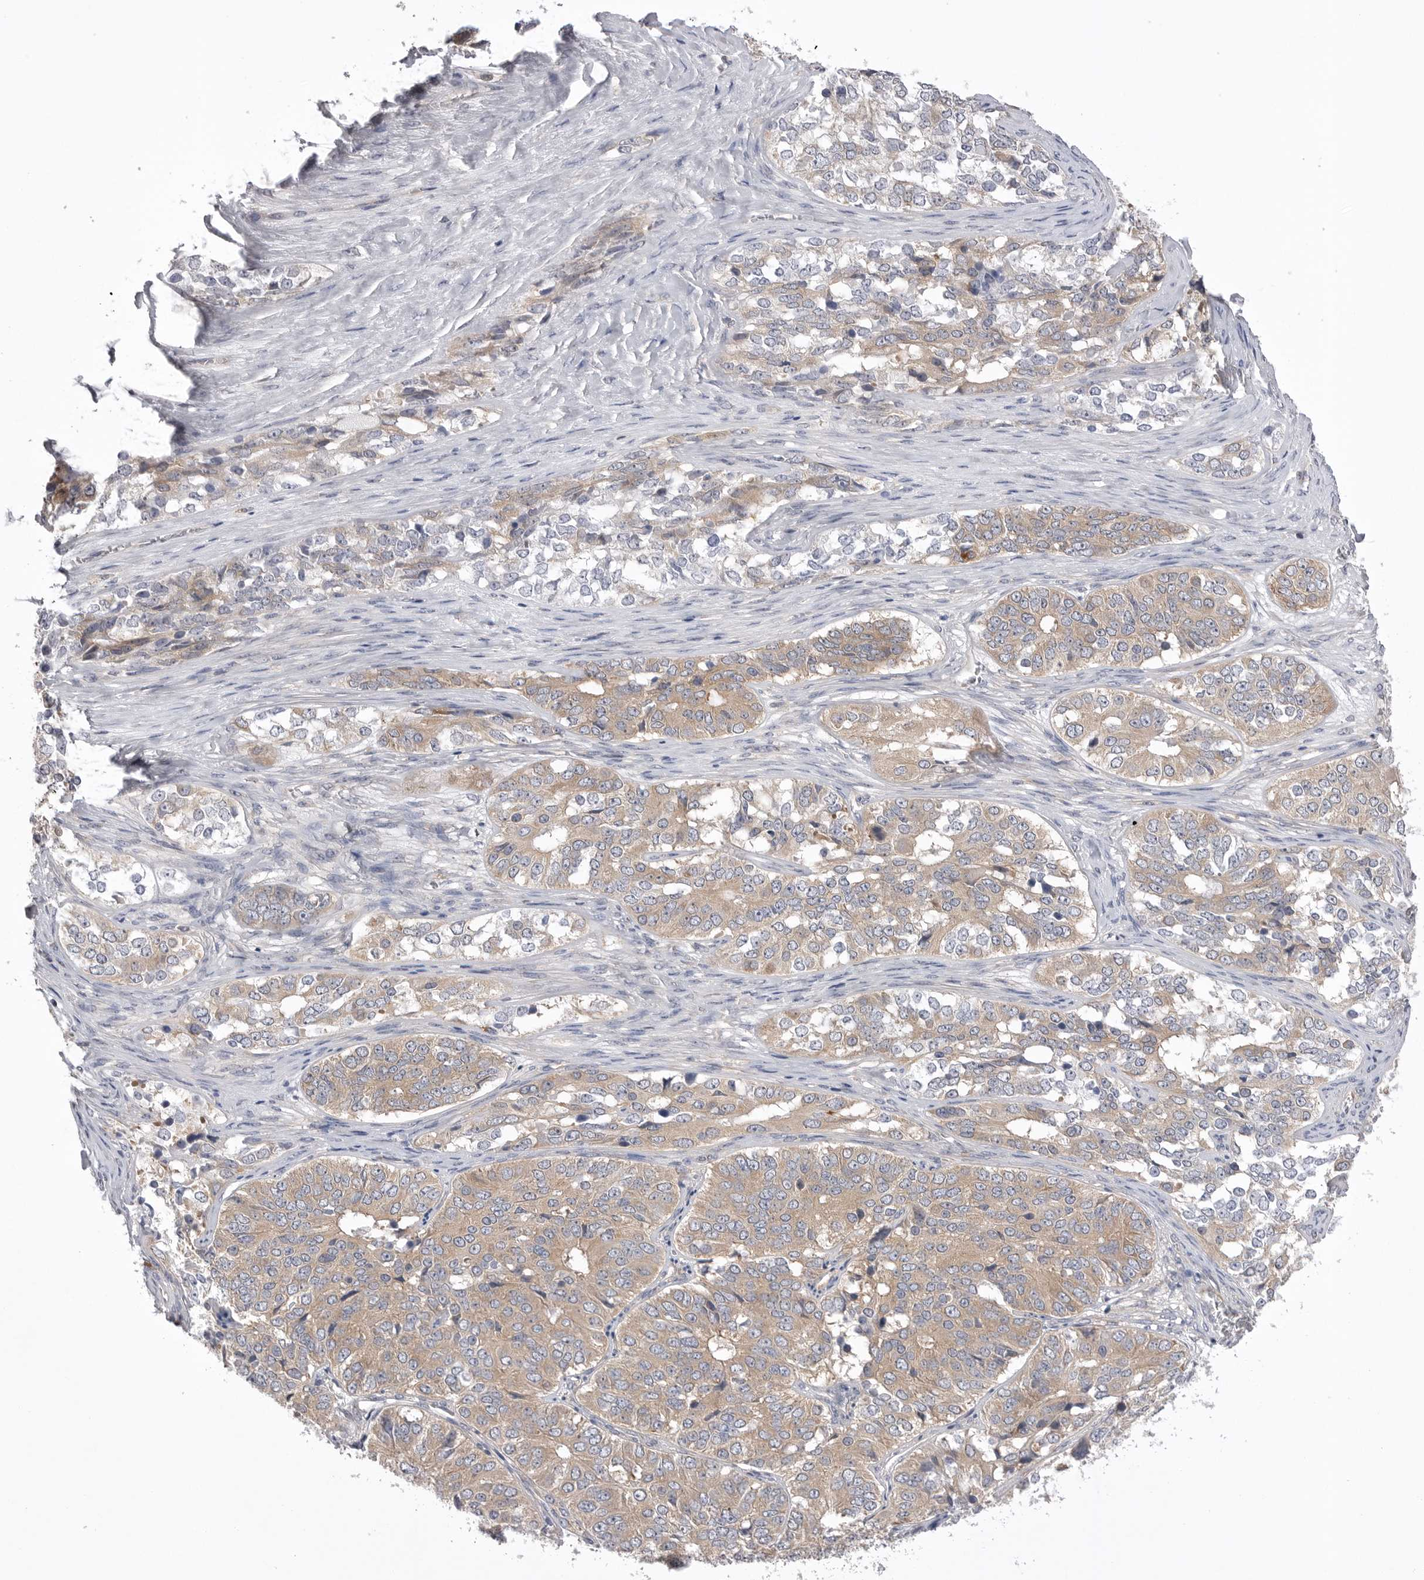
{"staining": {"intensity": "weak", "quantity": ">75%", "location": "cytoplasmic/membranous"}, "tissue": "ovarian cancer", "cell_type": "Tumor cells", "image_type": "cancer", "snomed": [{"axis": "morphology", "description": "Carcinoma, endometroid"}, {"axis": "topography", "description": "Ovary"}], "caption": "Protein staining by immunohistochemistry (IHC) shows weak cytoplasmic/membranous expression in approximately >75% of tumor cells in ovarian cancer (endometroid carcinoma).", "gene": "VAC14", "patient": {"sex": "female", "age": 51}}